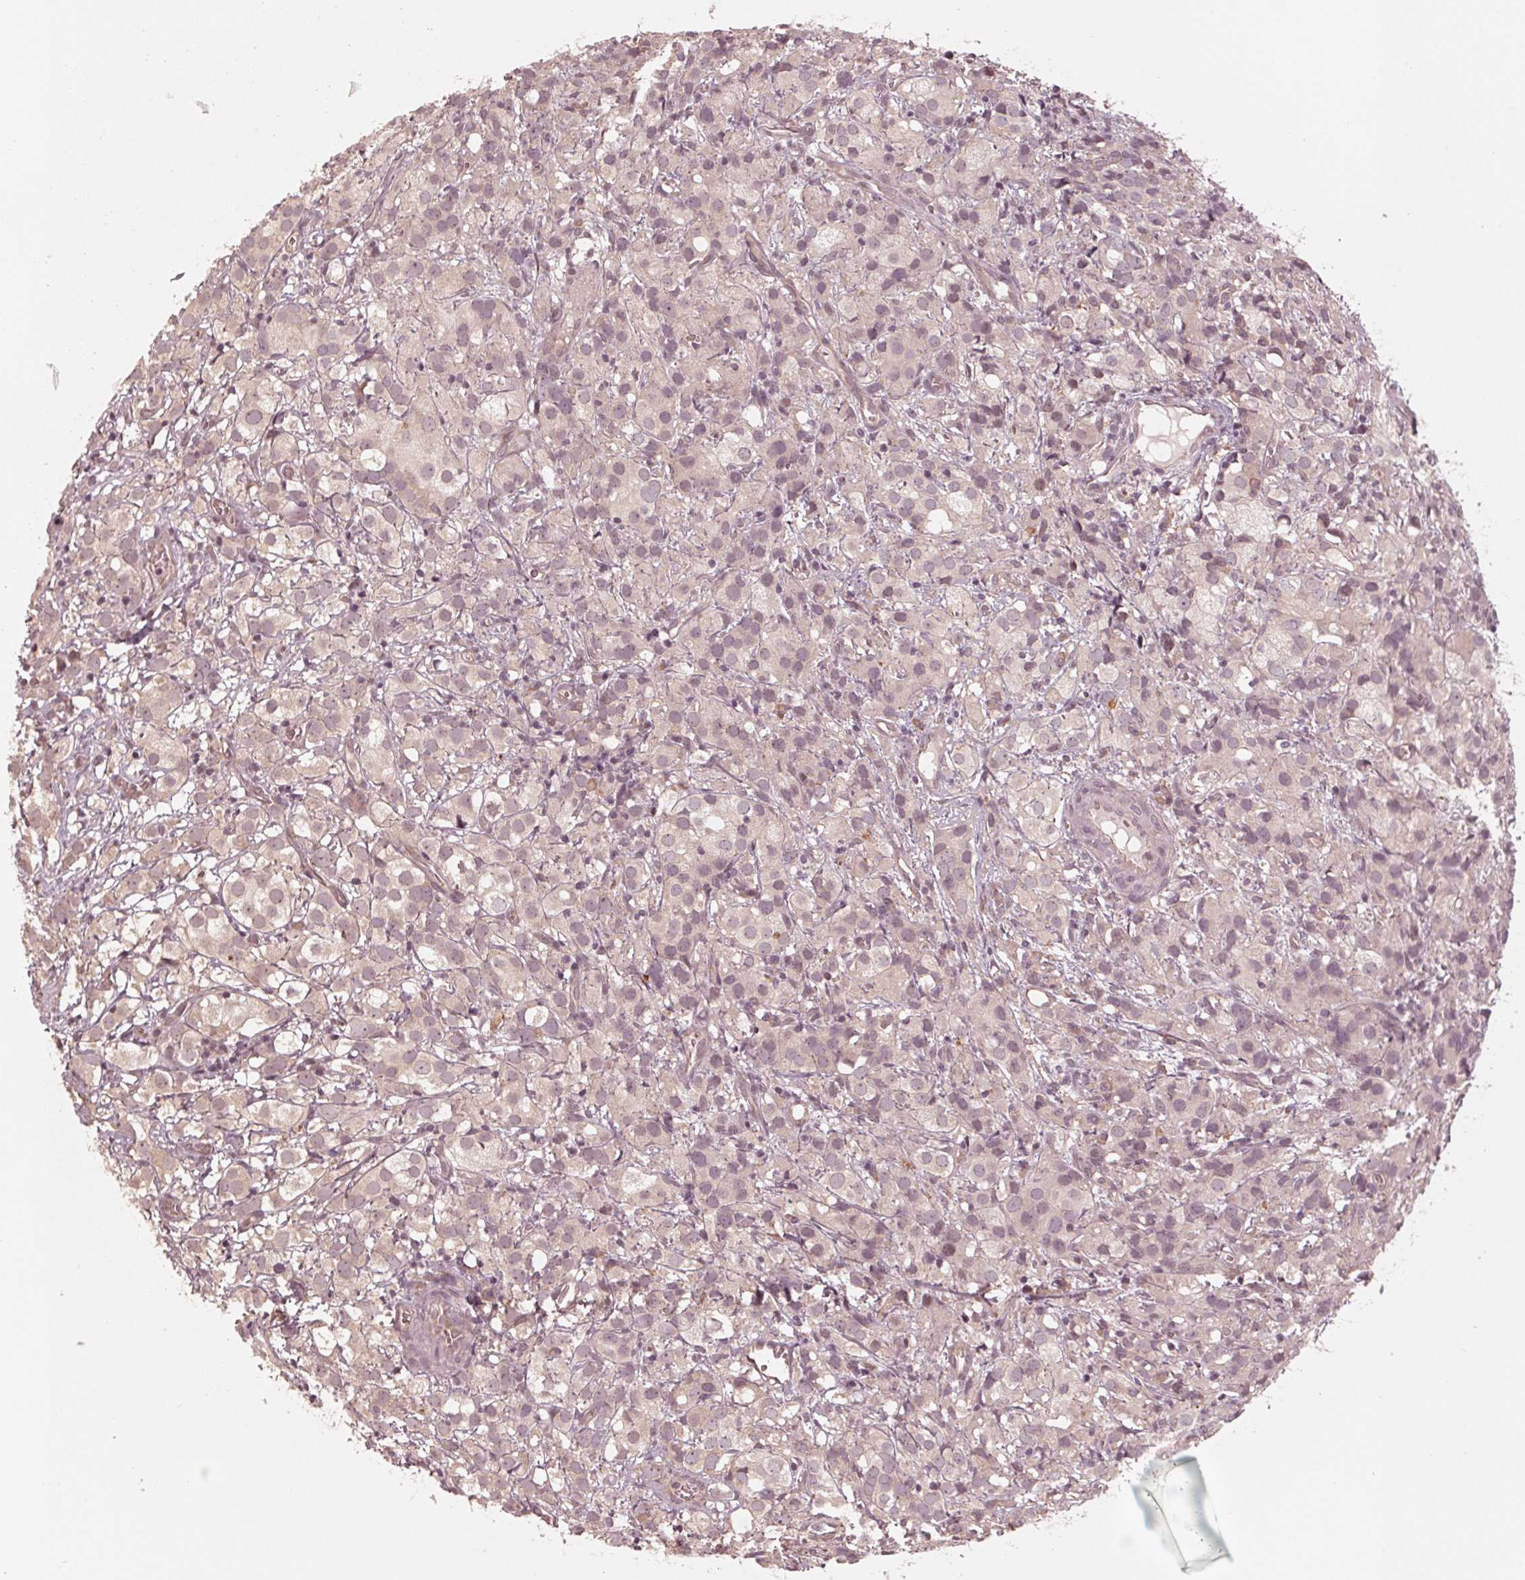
{"staining": {"intensity": "weak", "quantity": "25%-75%", "location": "cytoplasmic/membranous,nuclear"}, "tissue": "prostate cancer", "cell_type": "Tumor cells", "image_type": "cancer", "snomed": [{"axis": "morphology", "description": "Adenocarcinoma, High grade"}, {"axis": "topography", "description": "Prostate"}], "caption": "Brown immunohistochemical staining in human prostate cancer (high-grade adenocarcinoma) reveals weak cytoplasmic/membranous and nuclear expression in about 25%-75% of tumor cells.", "gene": "ZNF471", "patient": {"sex": "male", "age": 86}}